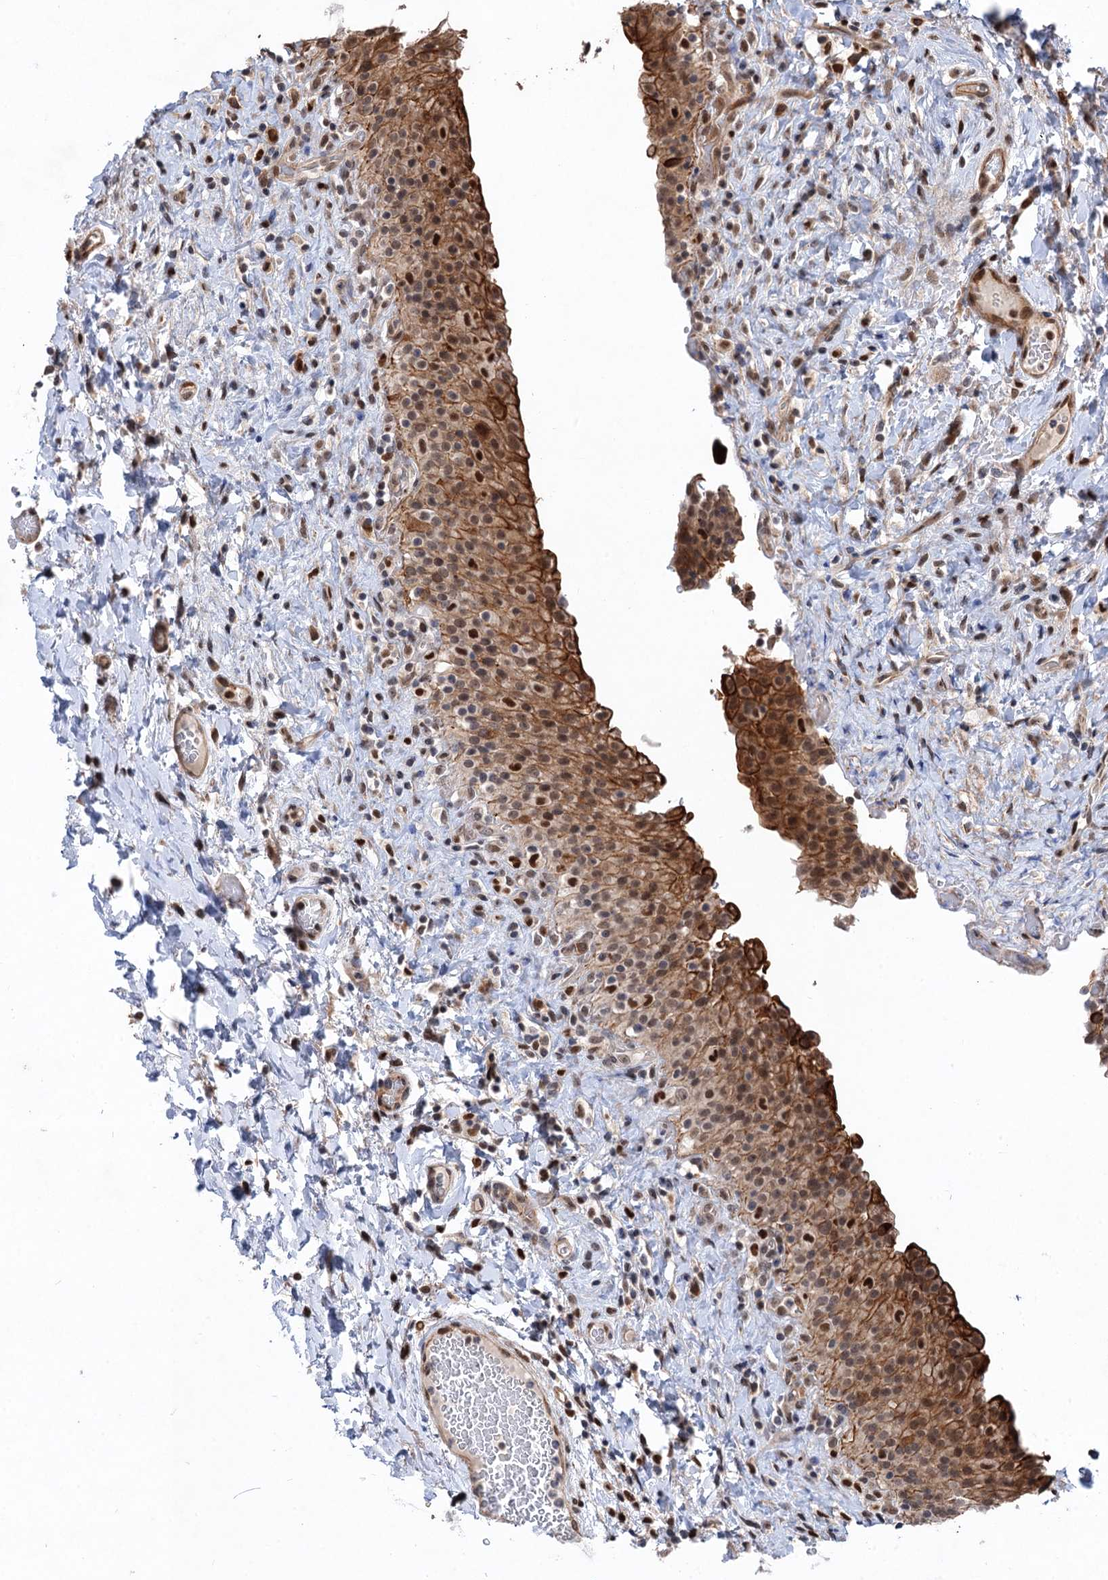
{"staining": {"intensity": "moderate", "quantity": ">75%", "location": "cytoplasmic/membranous,nuclear"}, "tissue": "urinary bladder", "cell_type": "Urothelial cells", "image_type": "normal", "snomed": [{"axis": "morphology", "description": "Normal tissue, NOS"}, {"axis": "morphology", "description": "Inflammation, NOS"}, {"axis": "topography", "description": "Urinary bladder"}], "caption": "A brown stain labels moderate cytoplasmic/membranous,nuclear staining of a protein in urothelial cells of unremarkable human urinary bladder.", "gene": "TTC31", "patient": {"sex": "male", "age": 64}}